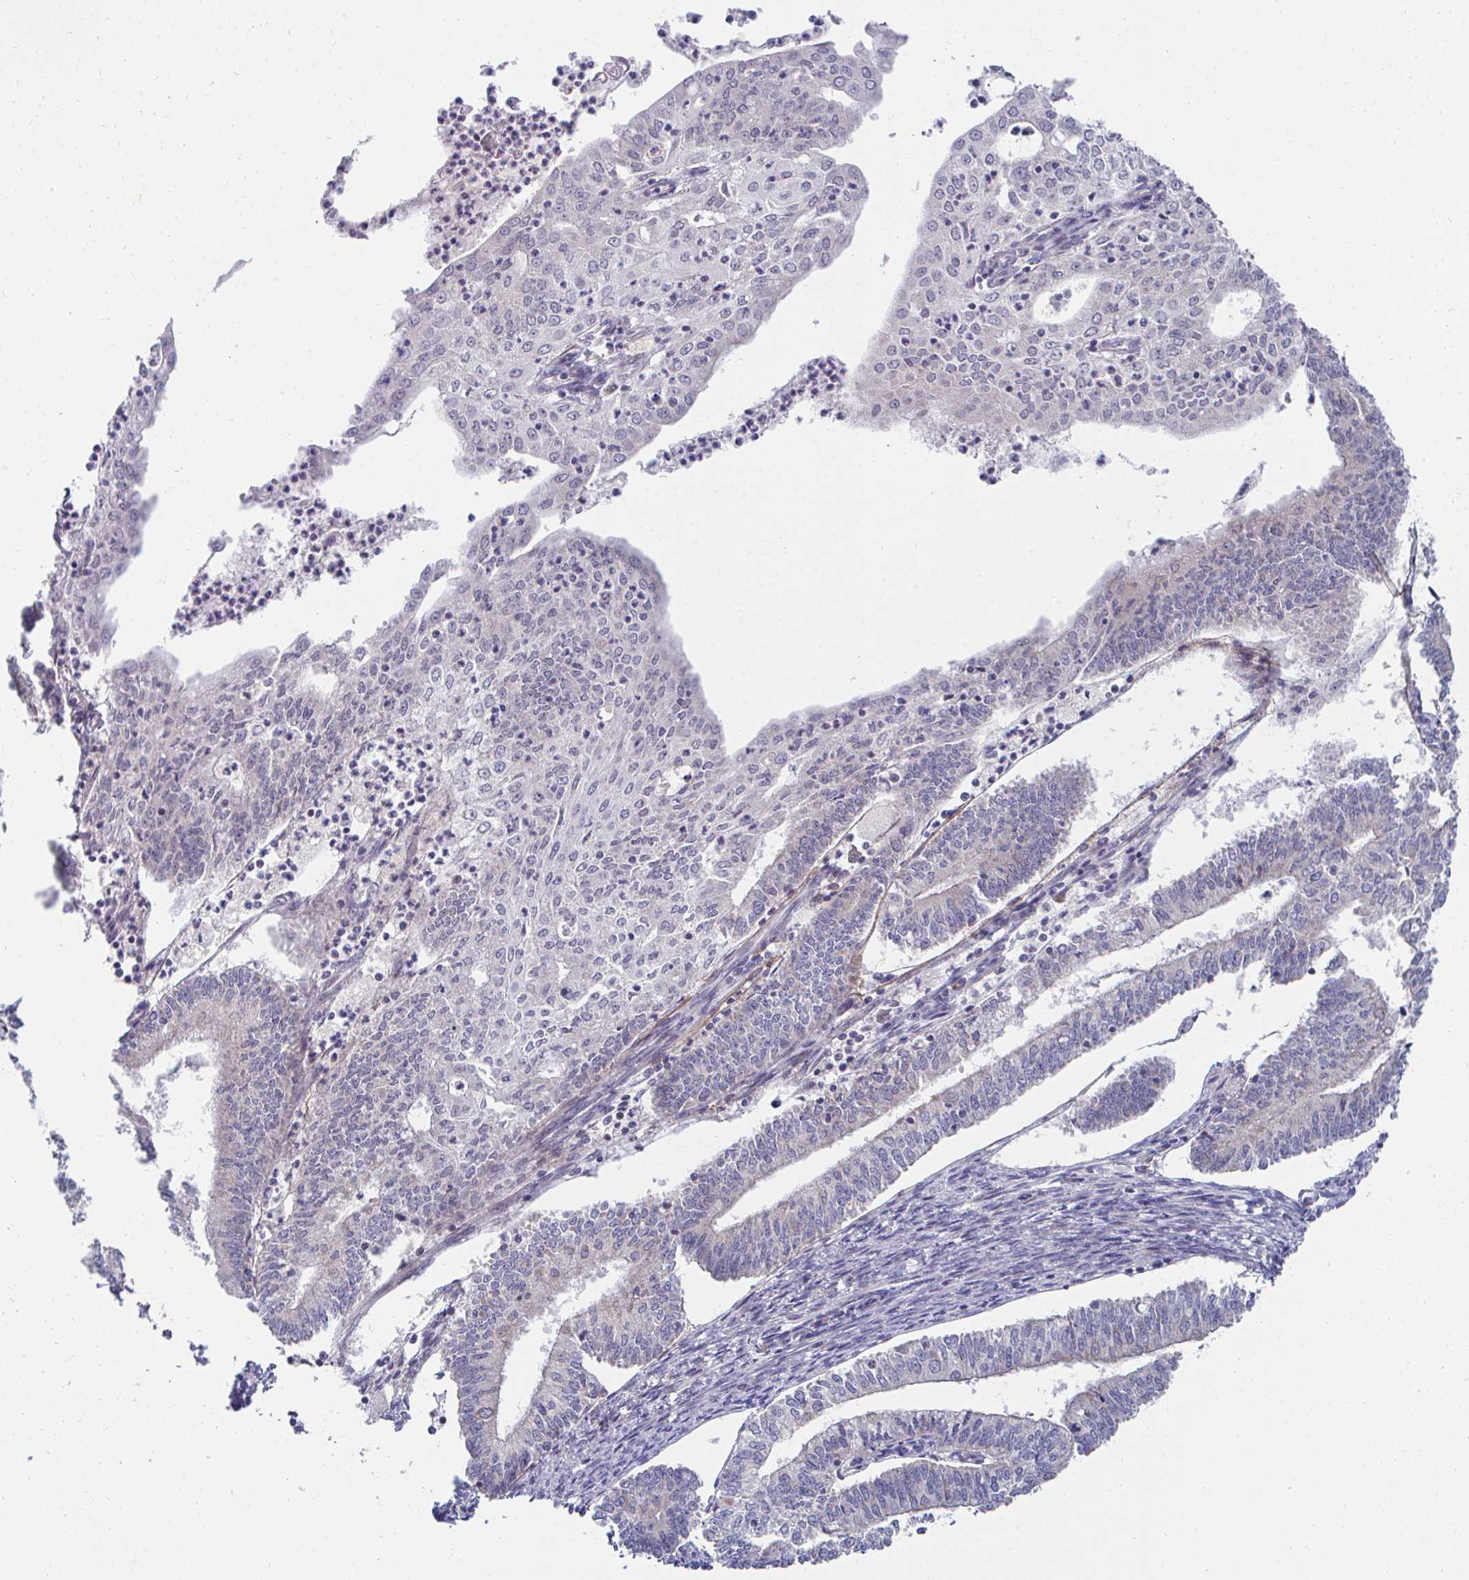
{"staining": {"intensity": "negative", "quantity": "none", "location": "none"}, "tissue": "endometrial cancer", "cell_type": "Tumor cells", "image_type": "cancer", "snomed": [{"axis": "morphology", "description": "Adenocarcinoma, NOS"}, {"axis": "topography", "description": "Endometrium"}], "caption": "A high-resolution histopathology image shows IHC staining of endometrial adenocarcinoma, which shows no significant positivity in tumor cells. The staining is performed using DAB (3,3'-diaminobenzidine) brown chromogen with nuclei counter-stained in using hematoxylin.", "gene": "PEX3", "patient": {"sex": "female", "age": 61}}